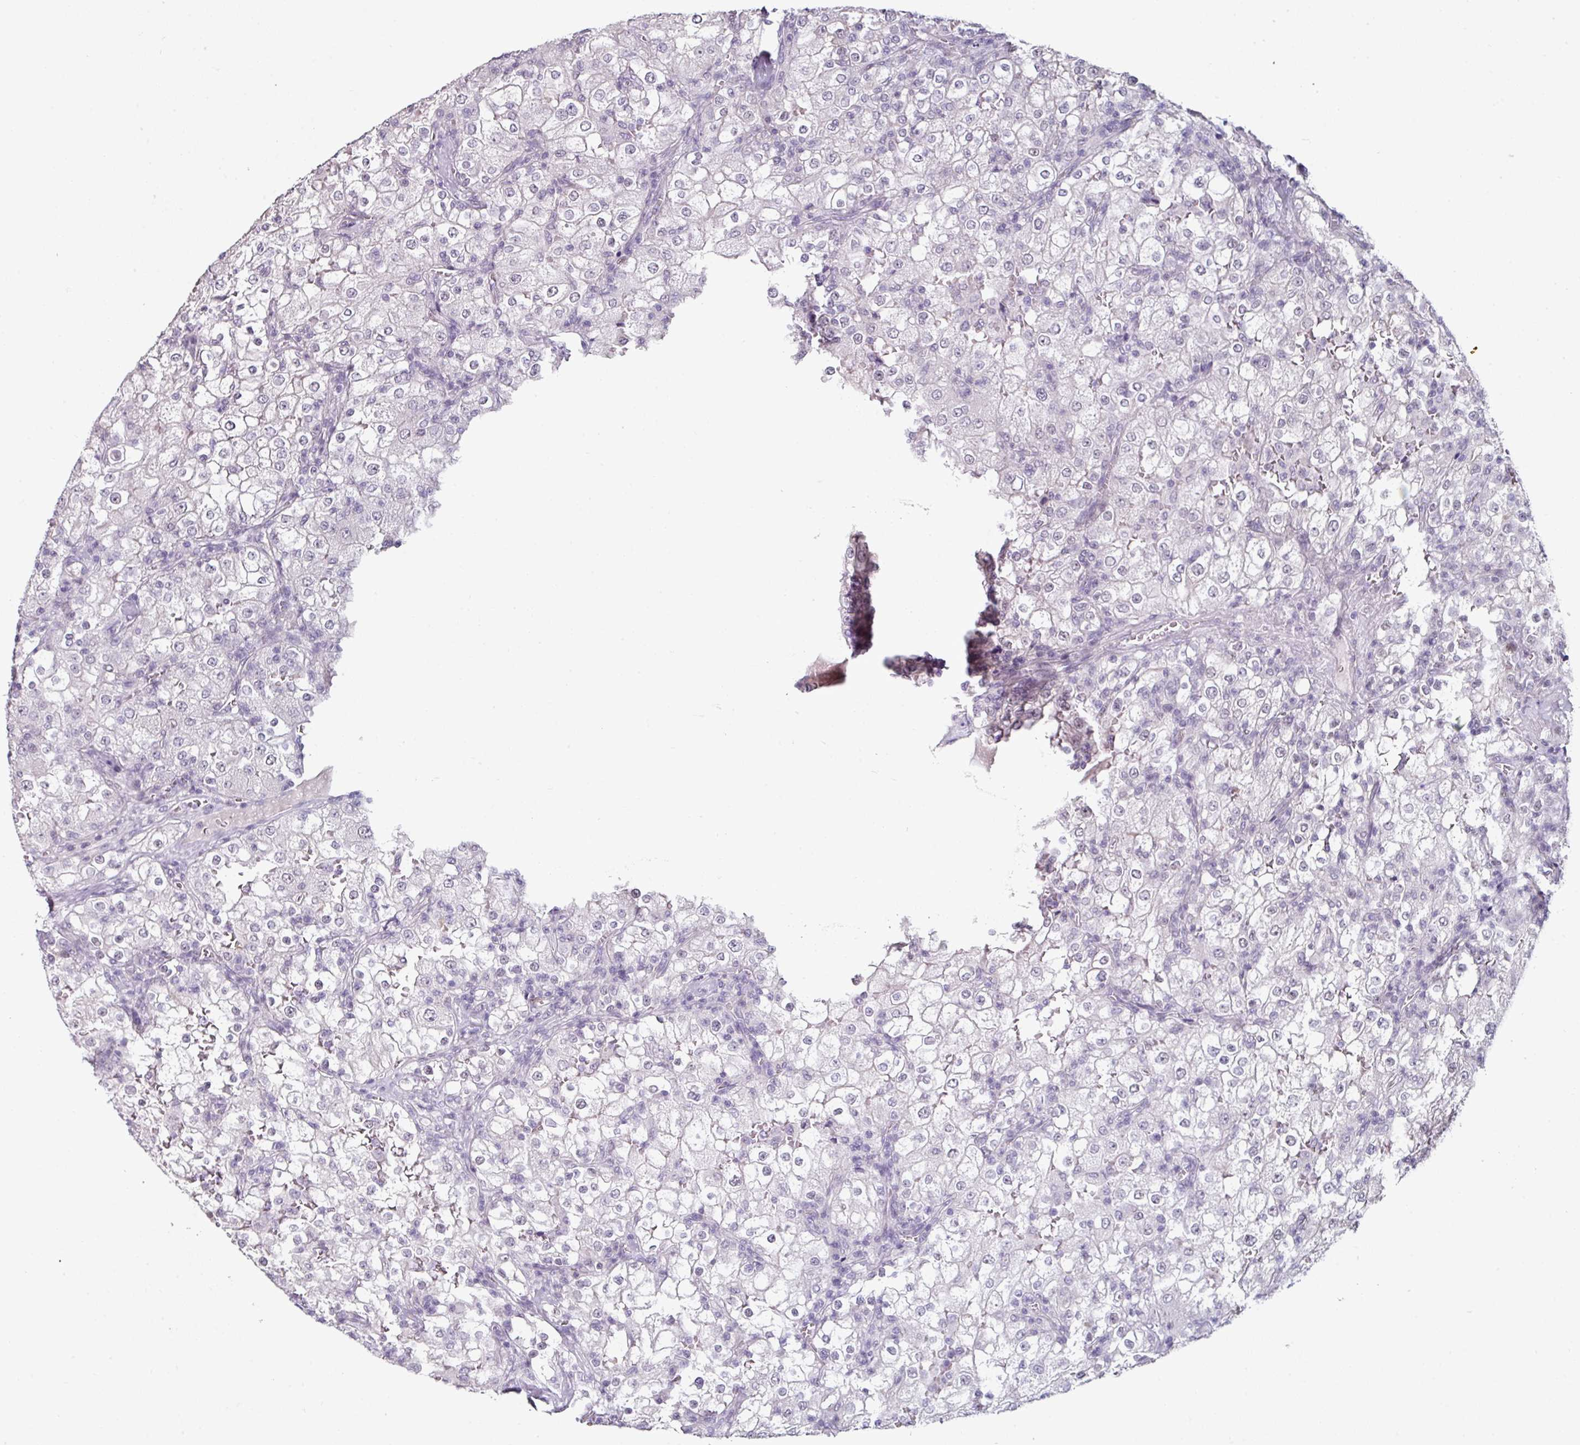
{"staining": {"intensity": "weak", "quantity": "25%-75%", "location": "nuclear"}, "tissue": "renal cancer", "cell_type": "Tumor cells", "image_type": "cancer", "snomed": [{"axis": "morphology", "description": "Adenocarcinoma, NOS"}, {"axis": "topography", "description": "Kidney"}], "caption": "This micrograph exhibits IHC staining of renal cancer, with low weak nuclear expression in about 25%-75% of tumor cells.", "gene": "ELK1", "patient": {"sex": "female", "age": 74}}